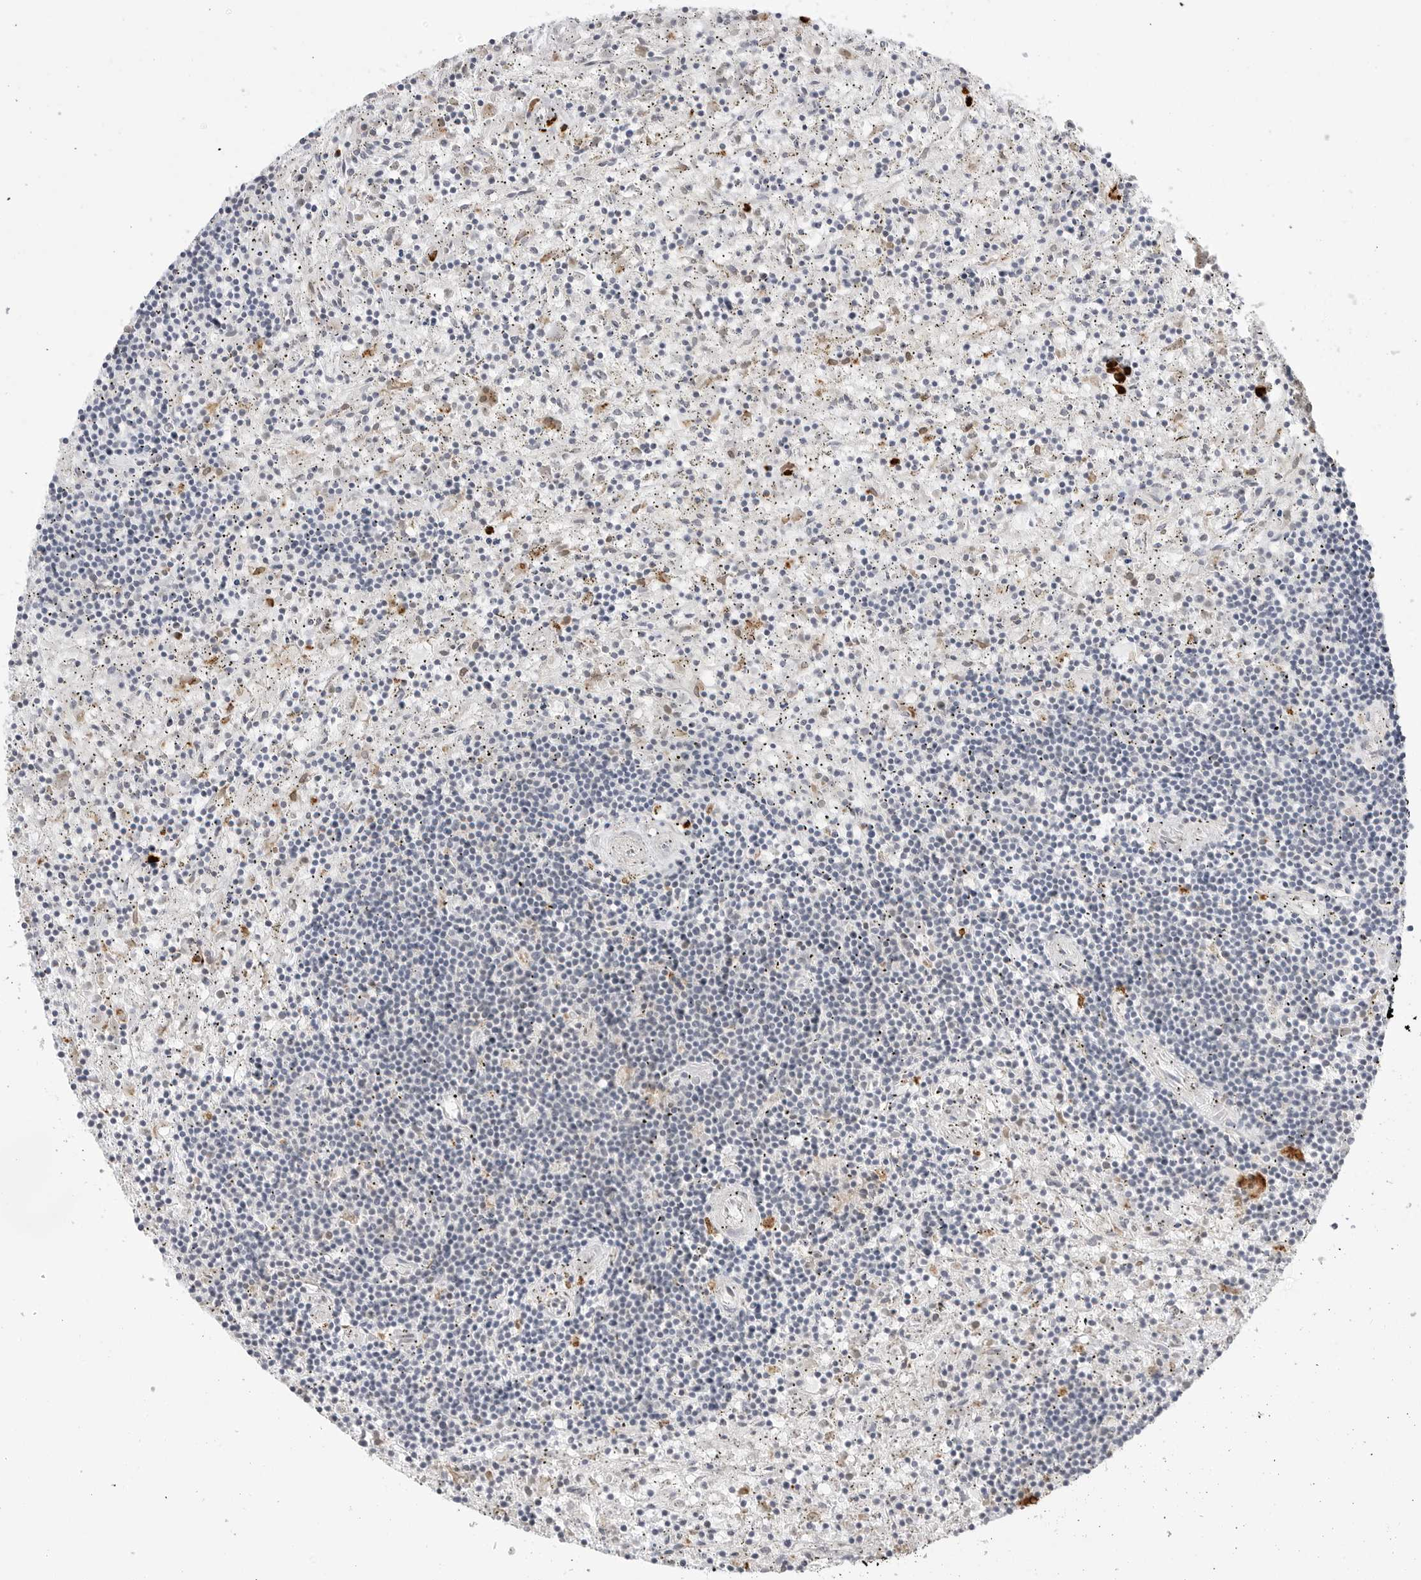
{"staining": {"intensity": "negative", "quantity": "none", "location": "none"}, "tissue": "lymphoma", "cell_type": "Tumor cells", "image_type": "cancer", "snomed": [{"axis": "morphology", "description": "Malignant lymphoma, non-Hodgkin's type, Low grade"}, {"axis": "topography", "description": "Spleen"}], "caption": "A histopathology image of human low-grade malignant lymphoma, non-Hodgkin's type is negative for staining in tumor cells.", "gene": "RPN1", "patient": {"sex": "male", "age": 76}}